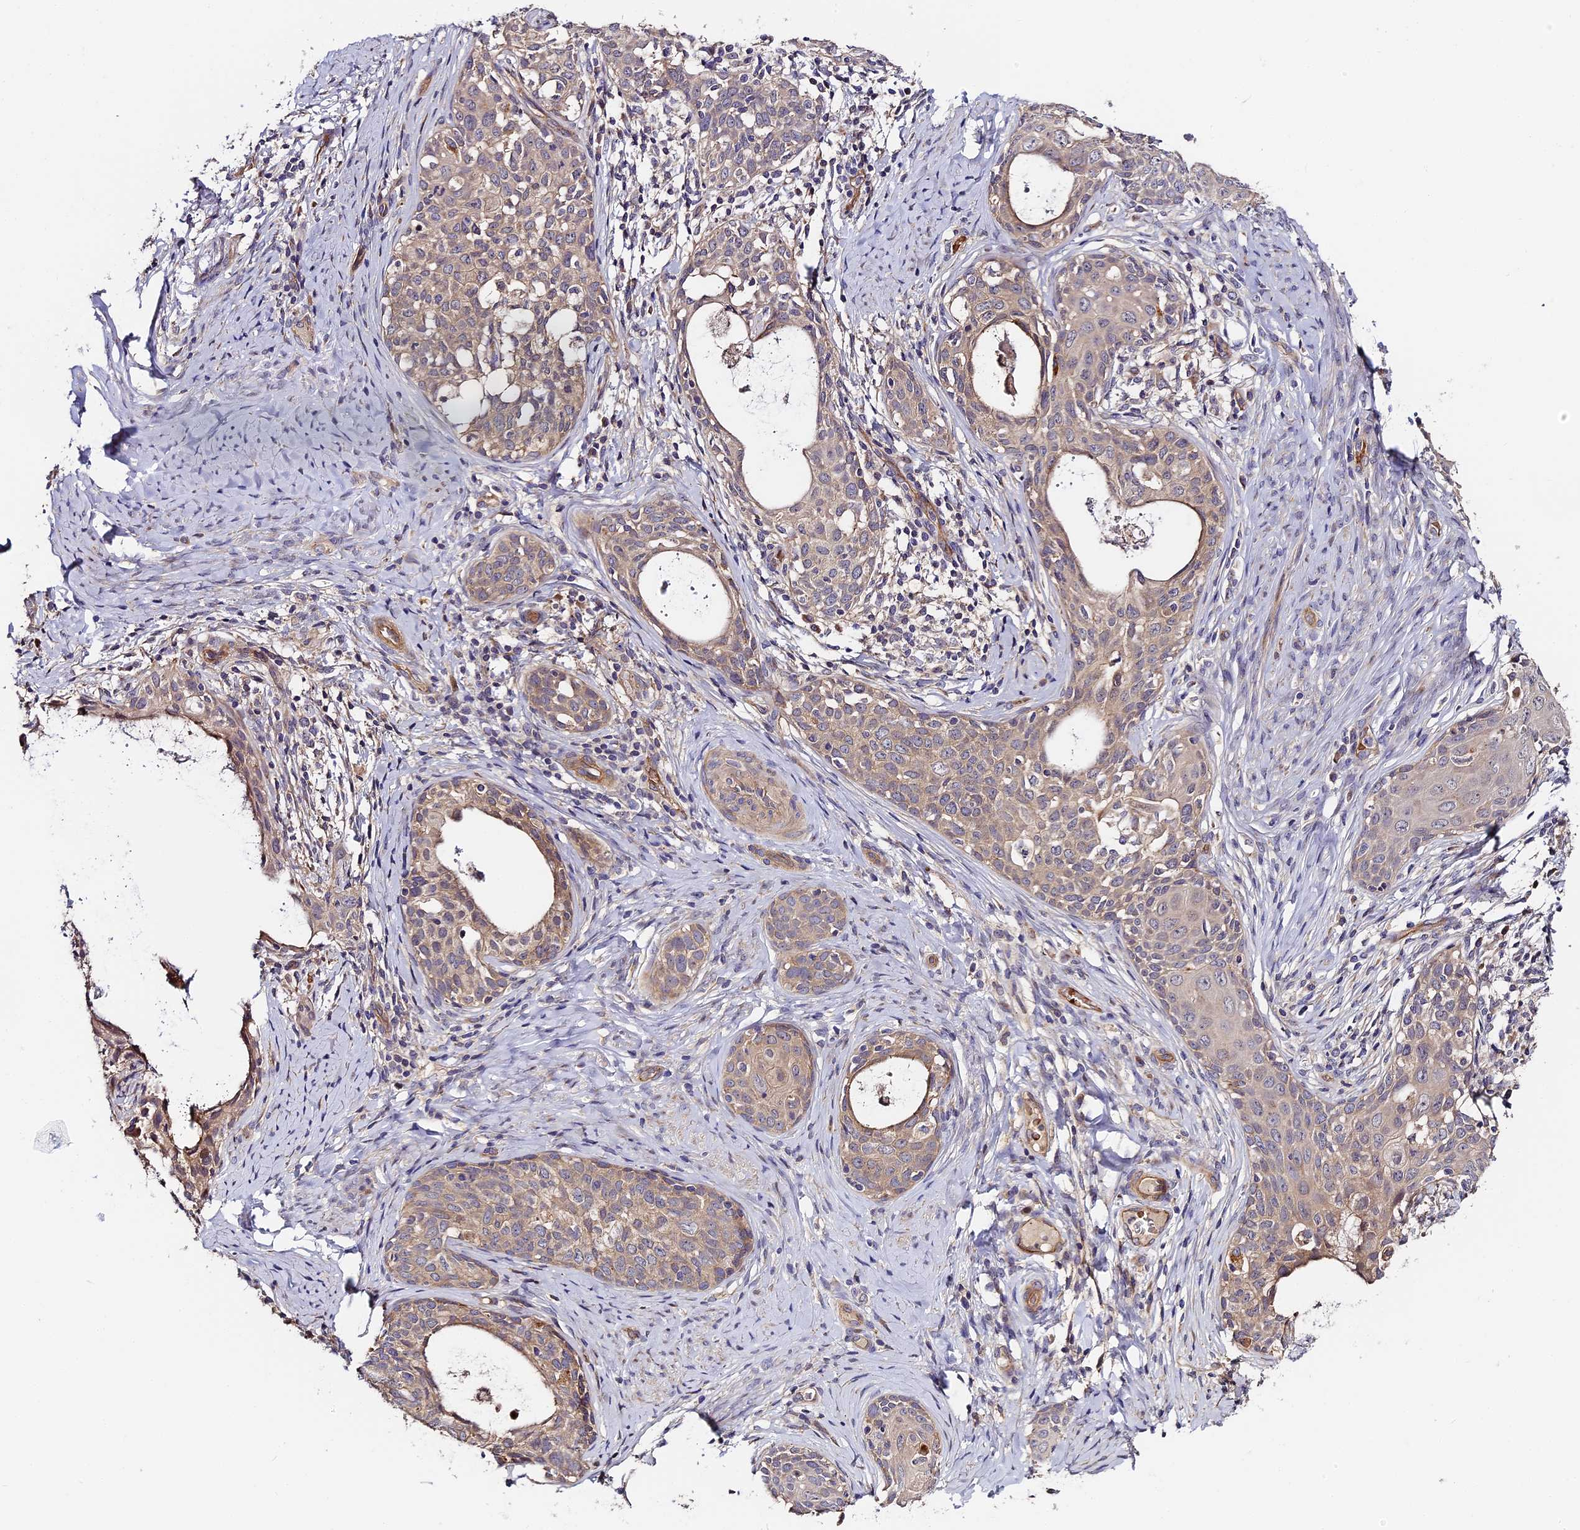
{"staining": {"intensity": "moderate", "quantity": ">75%", "location": "cytoplasmic/membranous"}, "tissue": "cervical cancer", "cell_type": "Tumor cells", "image_type": "cancer", "snomed": [{"axis": "morphology", "description": "Squamous cell carcinoma, NOS"}, {"axis": "morphology", "description": "Adenocarcinoma, NOS"}, {"axis": "topography", "description": "Cervix"}], "caption": "High-magnification brightfield microscopy of cervical cancer (squamous cell carcinoma) stained with DAB (brown) and counterstained with hematoxylin (blue). tumor cells exhibit moderate cytoplasmic/membranous expression is present in approximately>75% of cells.", "gene": "MISP3", "patient": {"sex": "female", "age": 52}}